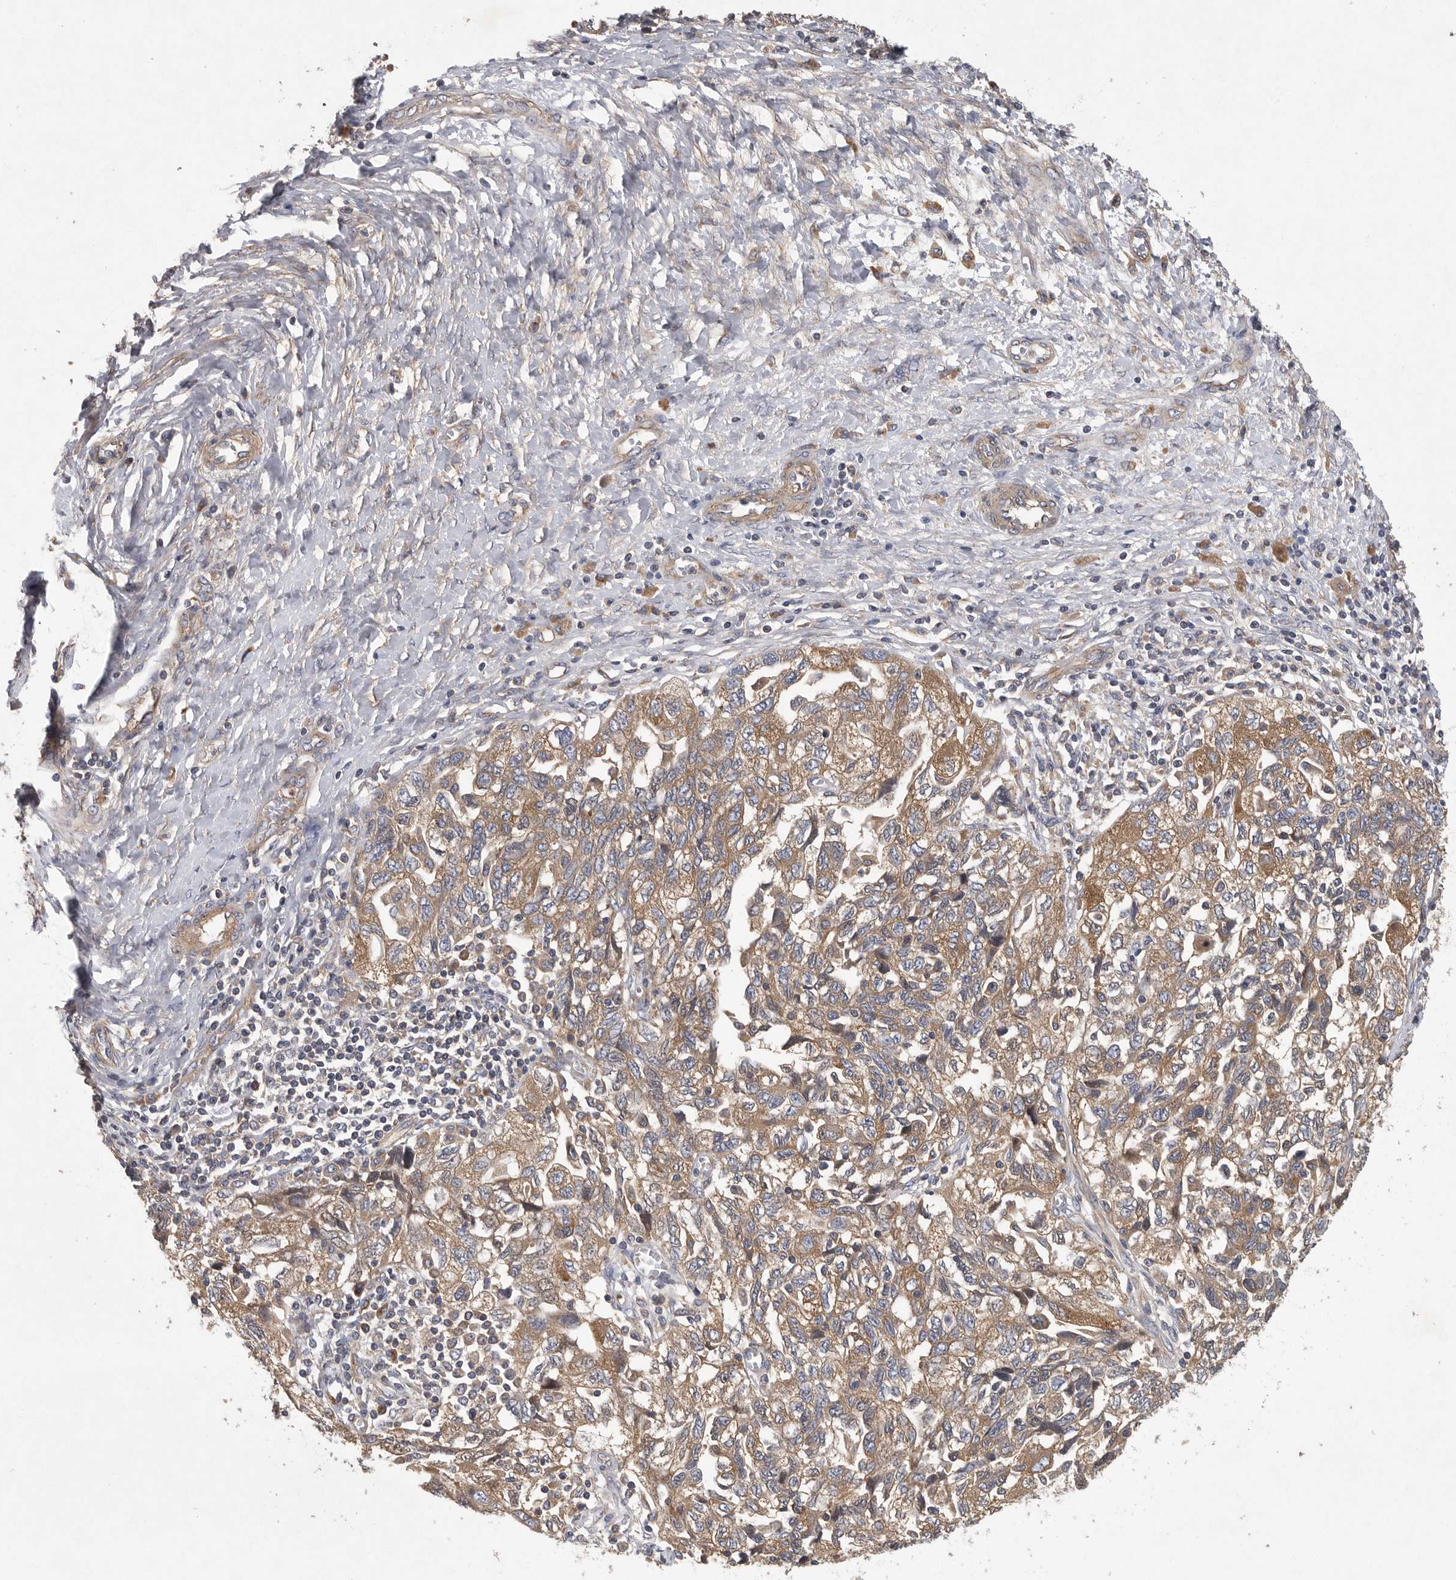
{"staining": {"intensity": "moderate", "quantity": ">75%", "location": "cytoplasmic/membranous"}, "tissue": "ovarian cancer", "cell_type": "Tumor cells", "image_type": "cancer", "snomed": [{"axis": "morphology", "description": "Carcinoma, NOS"}, {"axis": "morphology", "description": "Cystadenocarcinoma, serous, NOS"}, {"axis": "topography", "description": "Ovary"}], "caption": "DAB (3,3'-diaminobenzidine) immunohistochemical staining of ovarian cancer (carcinoma) demonstrates moderate cytoplasmic/membranous protein staining in approximately >75% of tumor cells.", "gene": "OXR1", "patient": {"sex": "female", "age": 69}}